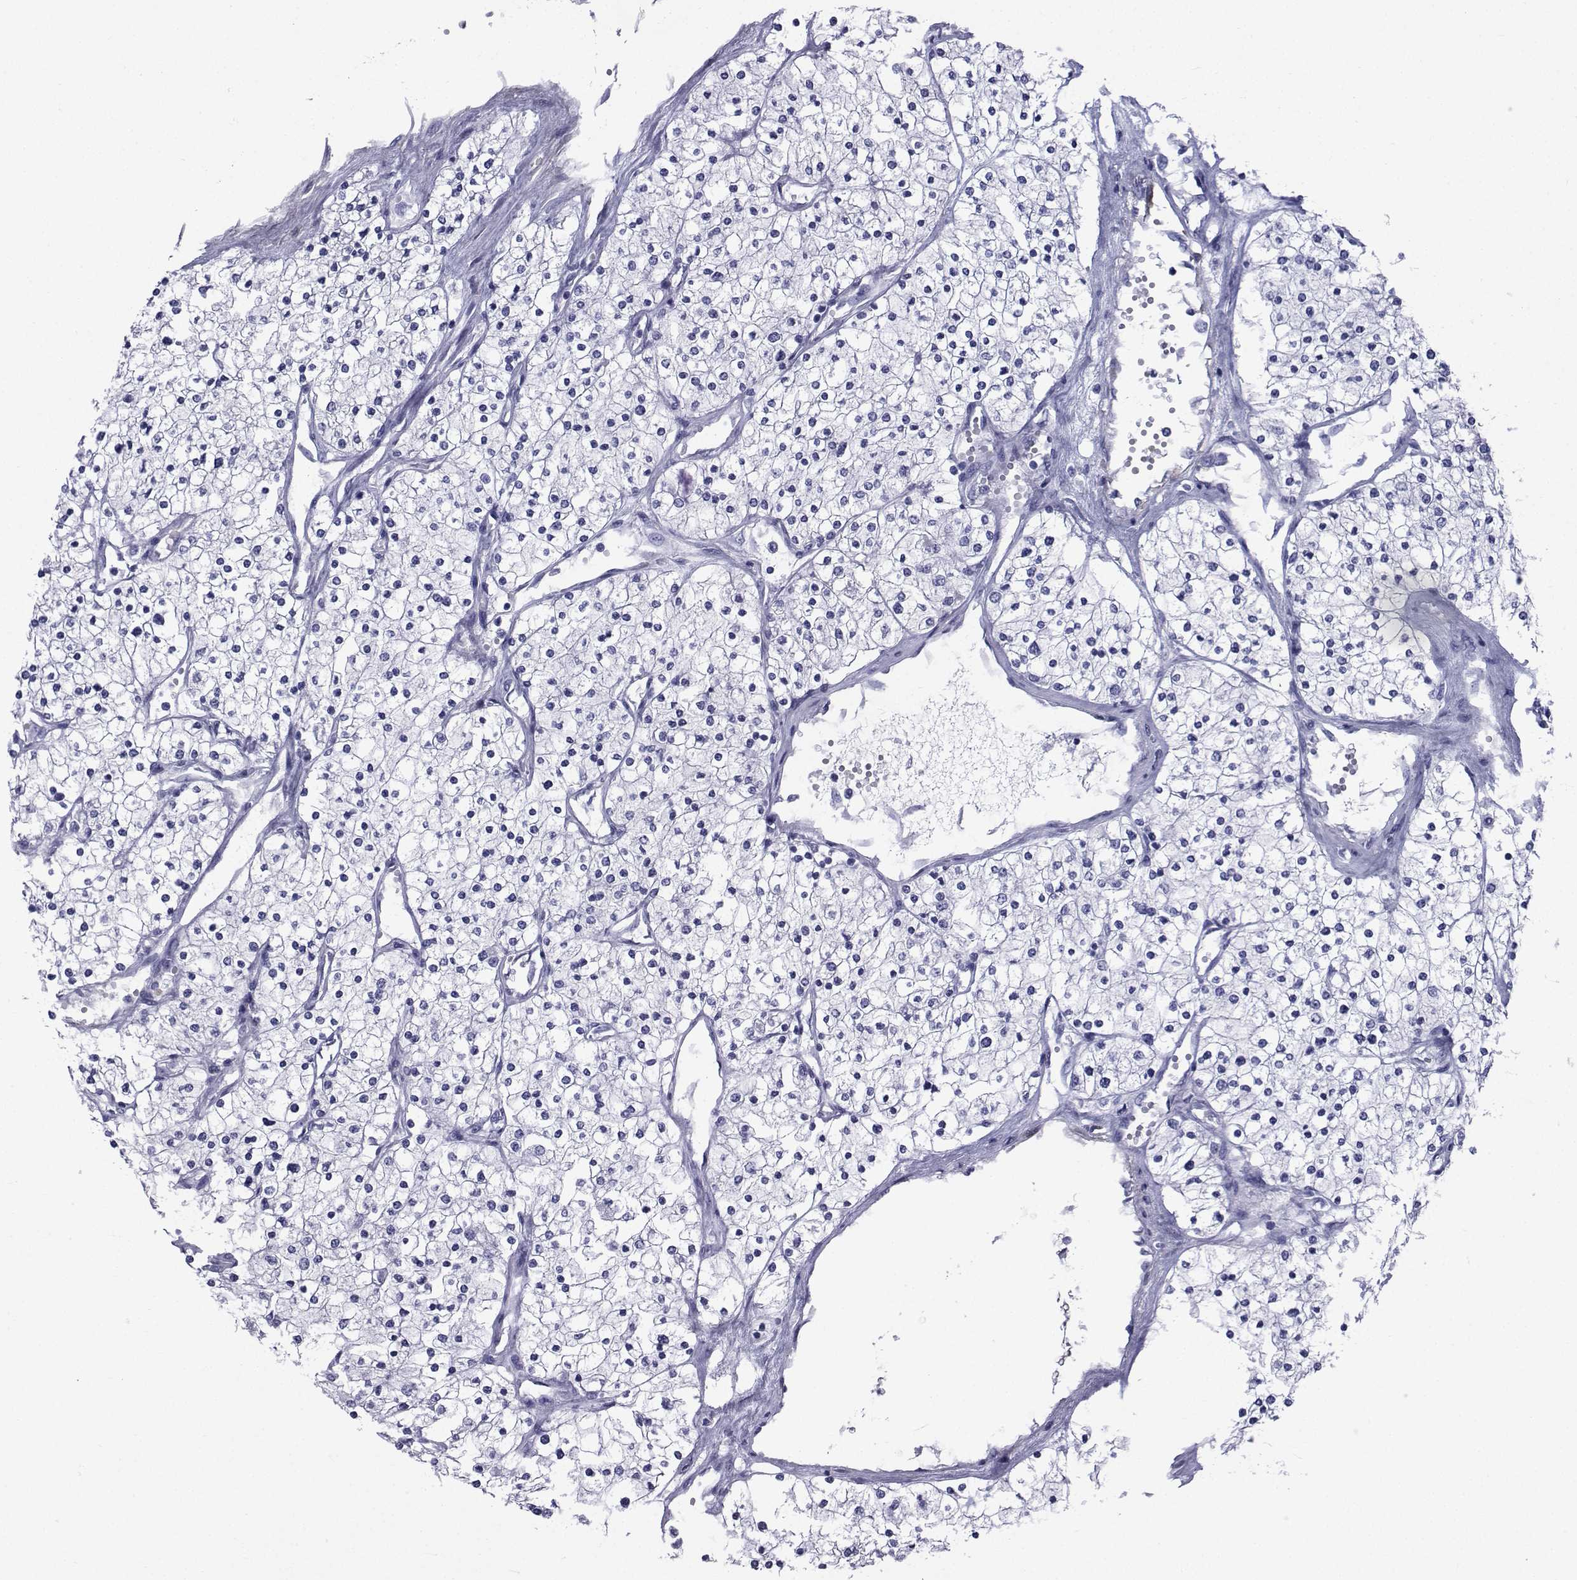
{"staining": {"intensity": "negative", "quantity": "none", "location": "none"}, "tissue": "renal cancer", "cell_type": "Tumor cells", "image_type": "cancer", "snomed": [{"axis": "morphology", "description": "Adenocarcinoma, NOS"}, {"axis": "topography", "description": "Kidney"}], "caption": "Micrograph shows no protein expression in tumor cells of adenocarcinoma (renal) tissue.", "gene": "SPANXD", "patient": {"sex": "male", "age": 80}}